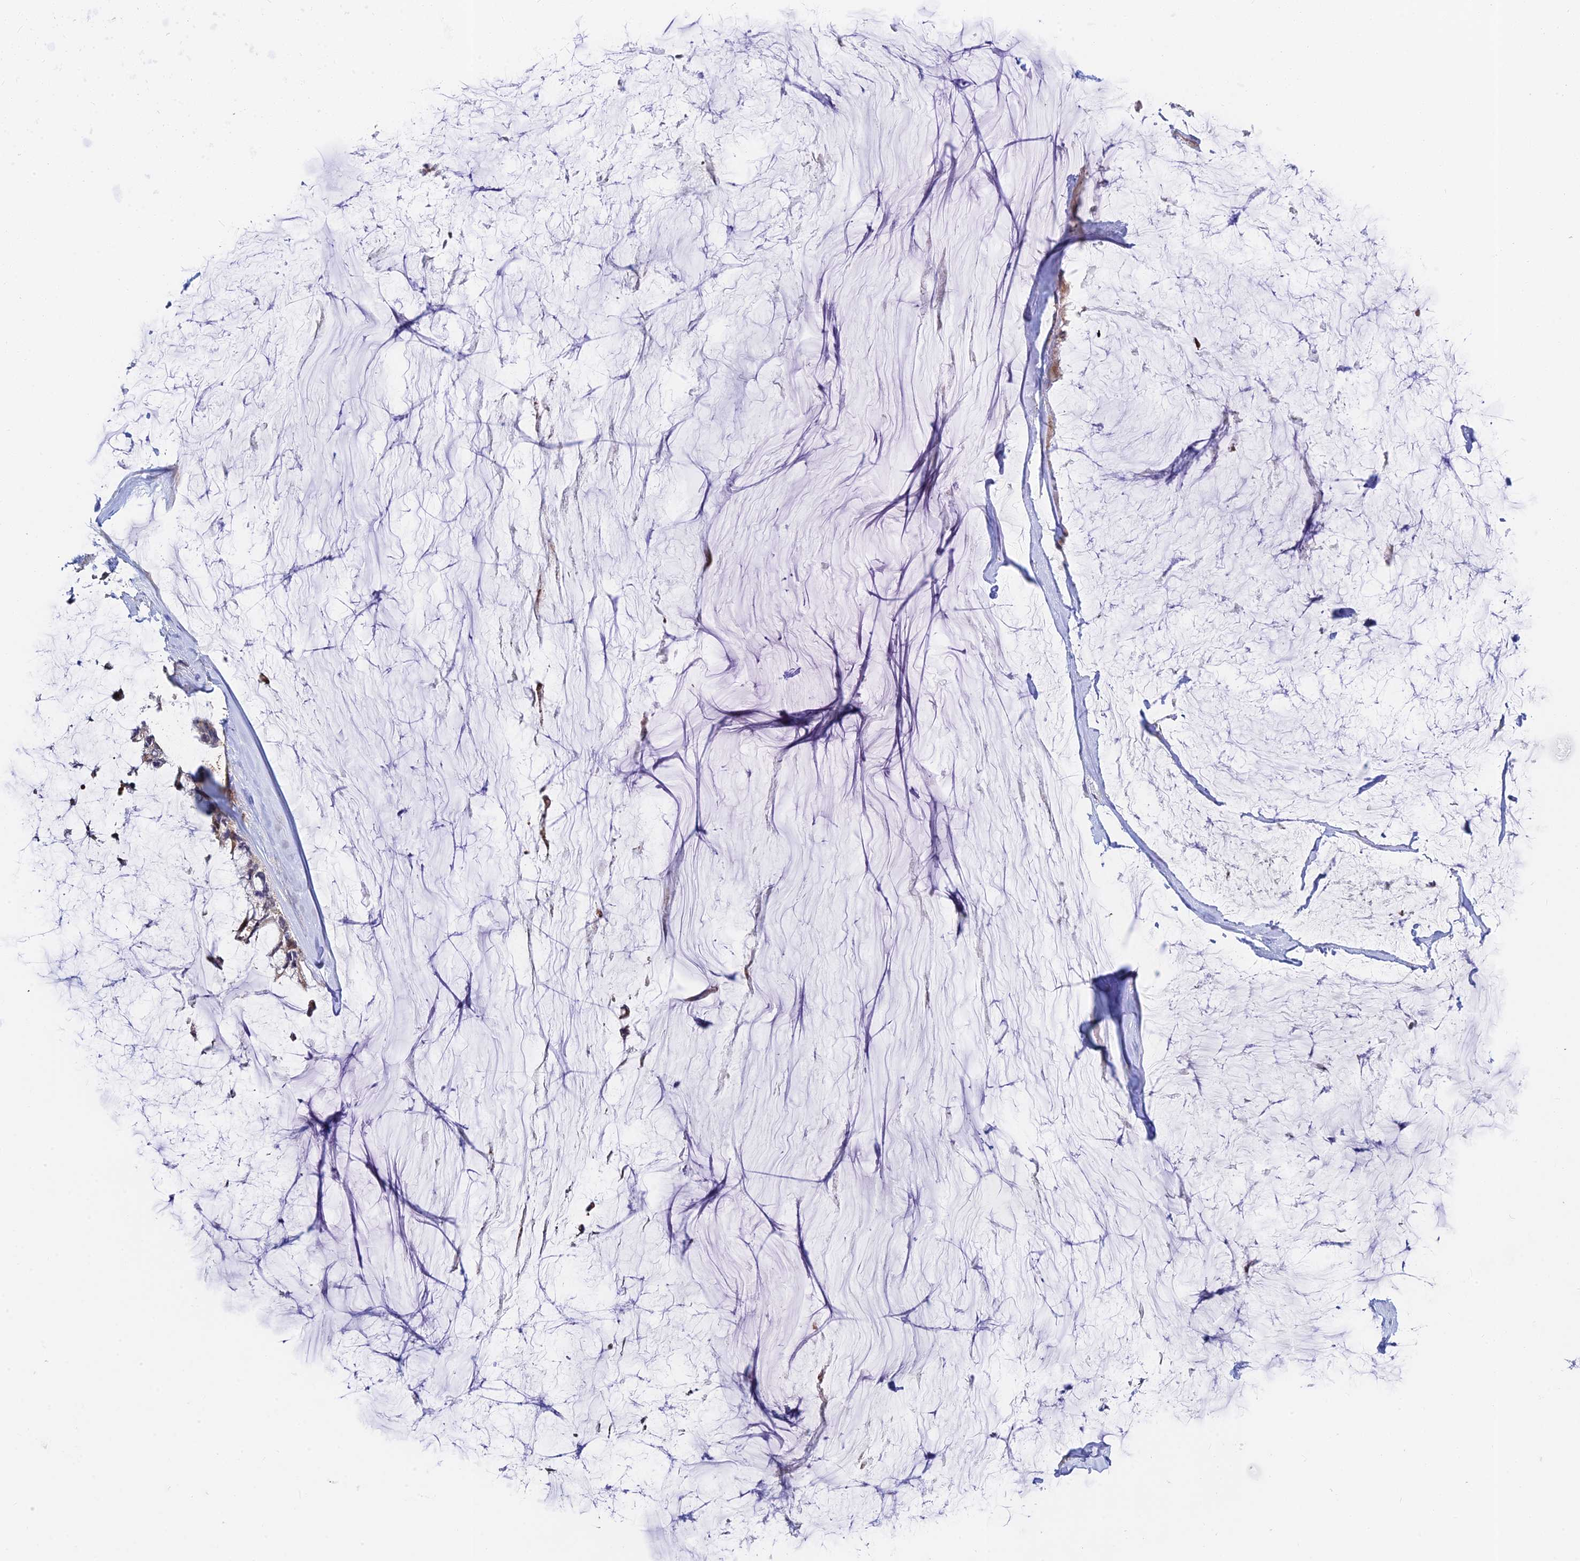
{"staining": {"intensity": "weak", "quantity": "<25%", "location": "cytoplasmic/membranous"}, "tissue": "ovarian cancer", "cell_type": "Tumor cells", "image_type": "cancer", "snomed": [{"axis": "morphology", "description": "Cystadenocarcinoma, mucinous, NOS"}, {"axis": "topography", "description": "Ovary"}], "caption": "IHC of ovarian cancer (mucinous cystadenocarcinoma) demonstrates no positivity in tumor cells. (Stains: DAB (3,3'-diaminobenzidine) immunohistochemistry (IHC) with hematoxylin counter stain, Microscopy: brightfield microscopy at high magnification).", "gene": "FUOM", "patient": {"sex": "female", "age": 39}}